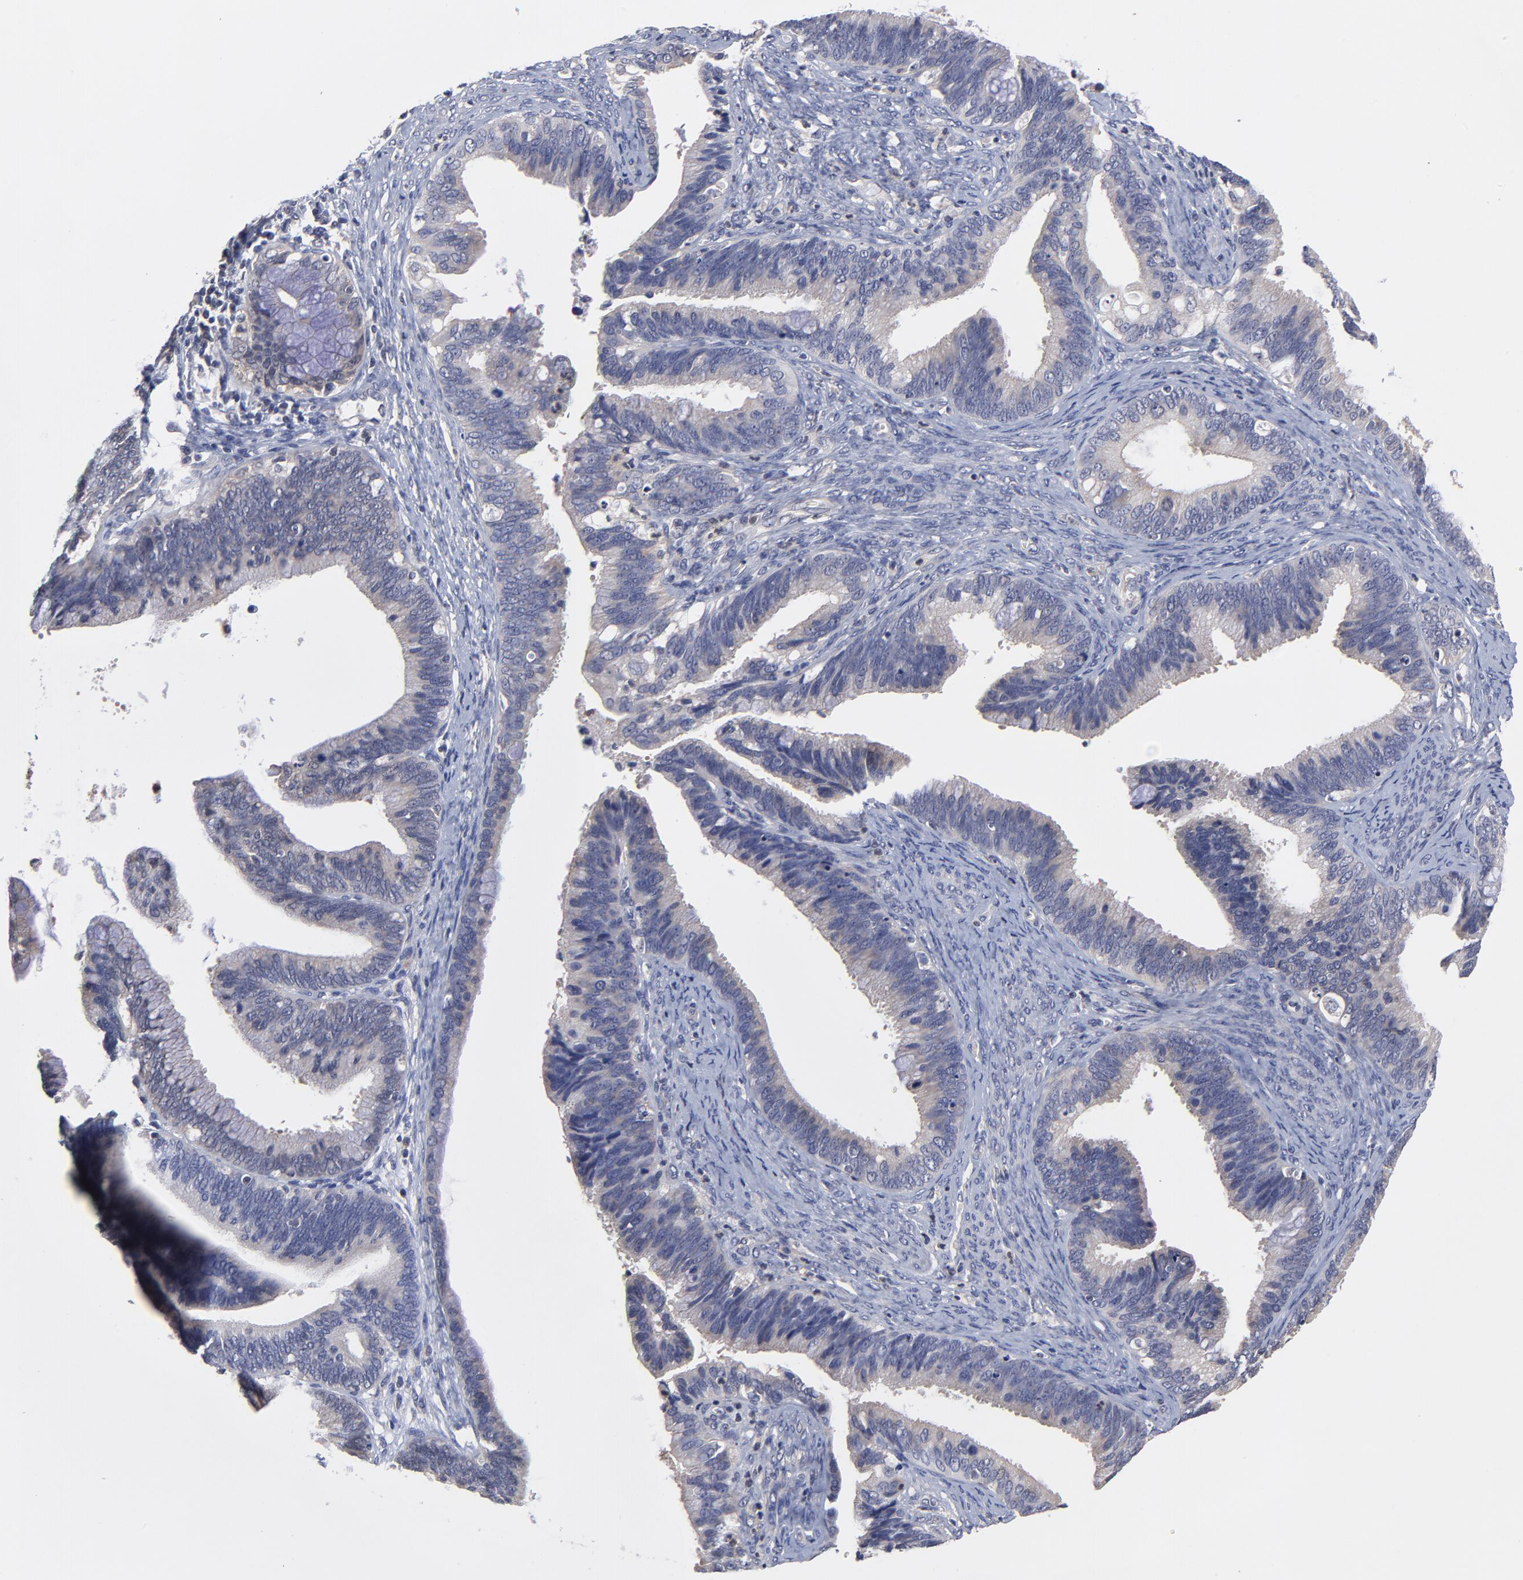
{"staining": {"intensity": "negative", "quantity": "none", "location": "none"}, "tissue": "cervical cancer", "cell_type": "Tumor cells", "image_type": "cancer", "snomed": [{"axis": "morphology", "description": "Adenocarcinoma, NOS"}, {"axis": "topography", "description": "Cervix"}], "caption": "A photomicrograph of human cervical cancer is negative for staining in tumor cells.", "gene": "PCMT1", "patient": {"sex": "female", "age": 47}}